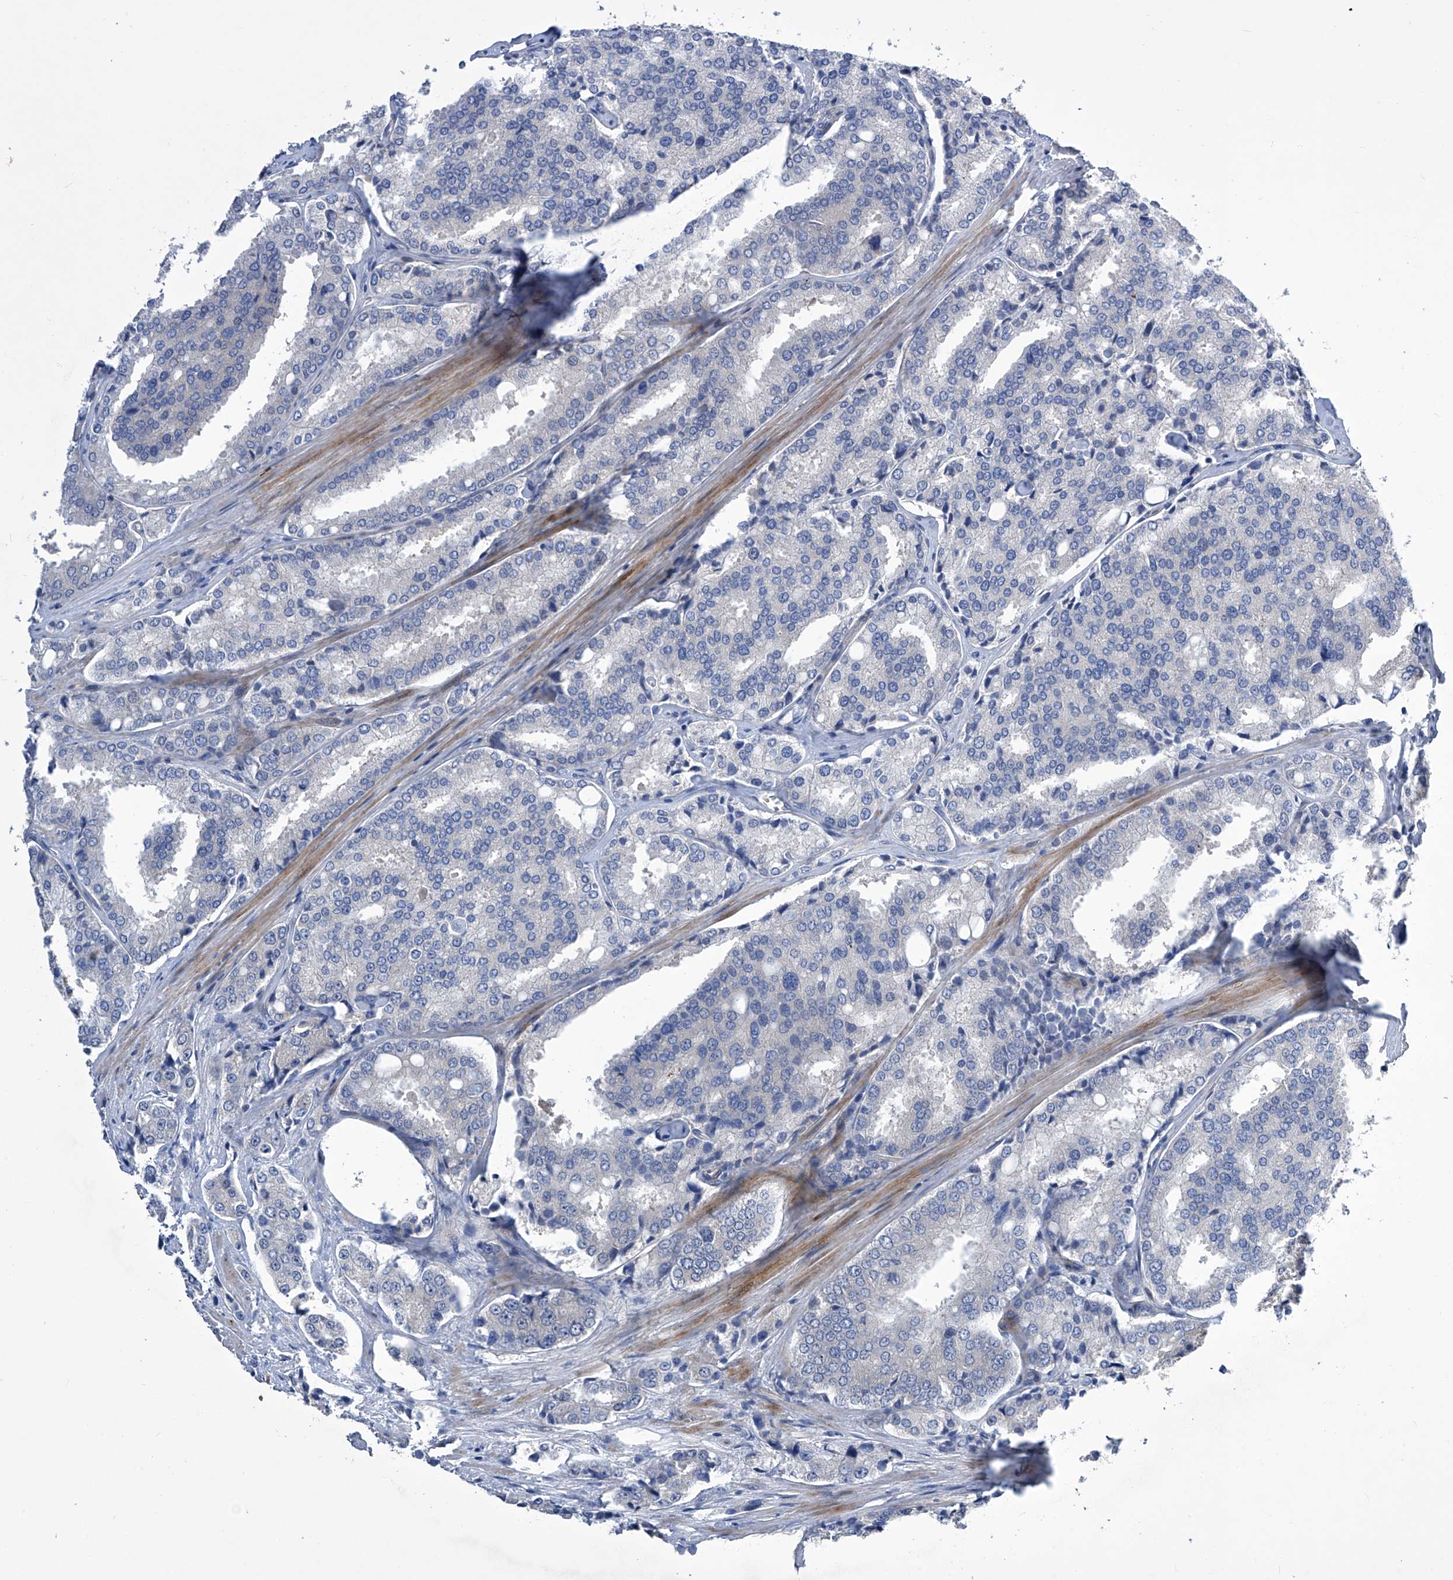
{"staining": {"intensity": "negative", "quantity": "none", "location": "none"}, "tissue": "prostate cancer", "cell_type": "Tumor cells", "image_type": "cancer", "snomed": [{"axis": "morphology", "description": "Adenocarcinoma, High grade"}, {"axis": "topography", "description": "Prostate"}], "caption": "A micrograph of prostate cancer stained for a protein demonstrates no brown staining in tumor cells.", "gene": "USF3", "patient": {"sex": "male", "age": 50}}